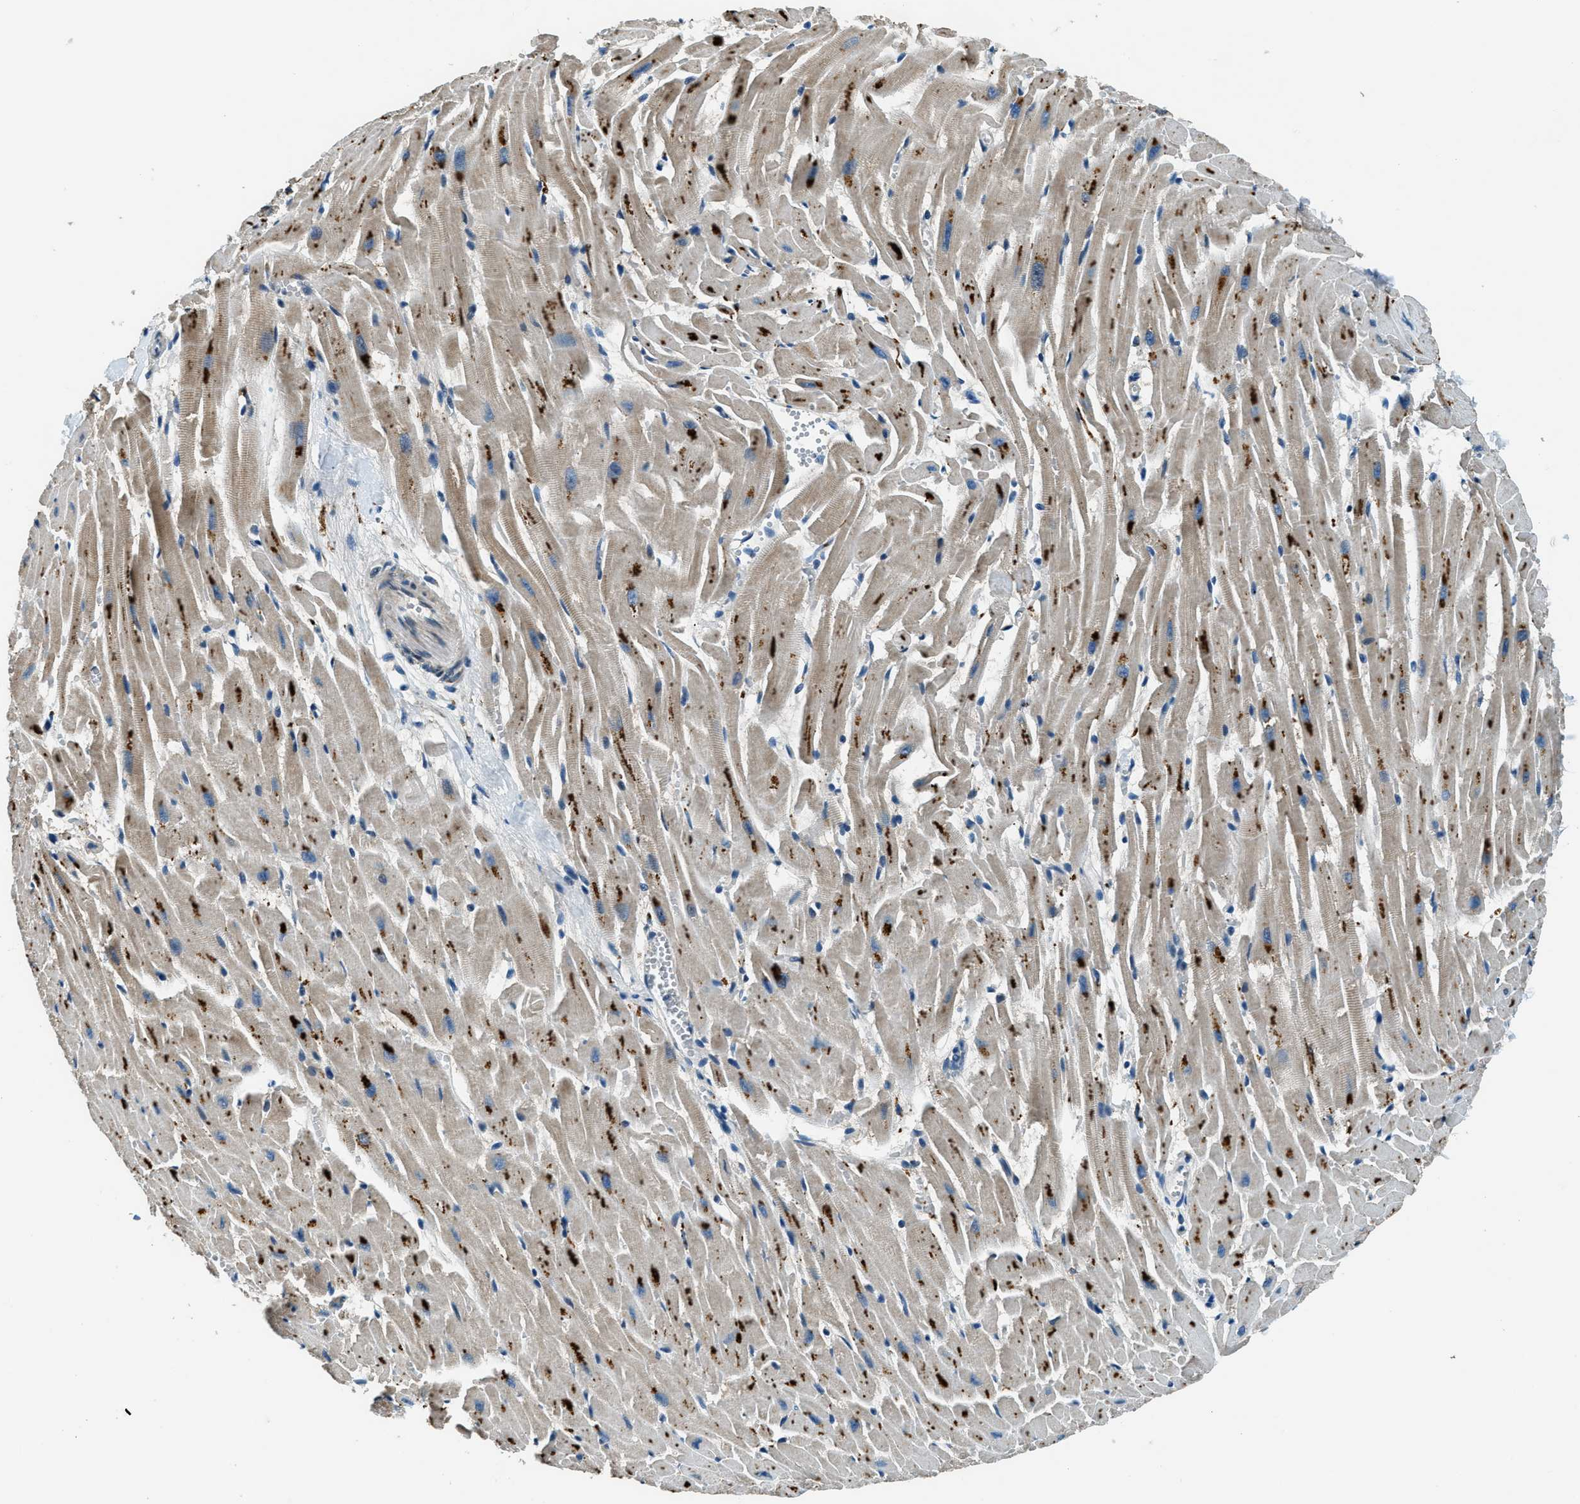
{"staining": {"intensity": "strong", "quantity": "25%-75%", "location": "cytoplasmic/membranous"}, "tissue": "heart muscle", "cell_type": "Cardiomyocytes", "image_type": "normal", "snomed": [{"axis": "morphology", "description": "Normal tissue, NOS"}, {"axis": "topography", "description": "Heart"}], "caption": "Human heart muscle stained with a brown dye demonstrates strong cytoplasmic/membranous positive staining in about 25%-75% of cardiomyocytes.", "gene": "GINM1", "patient": {"sex": "female", "age": 19}}